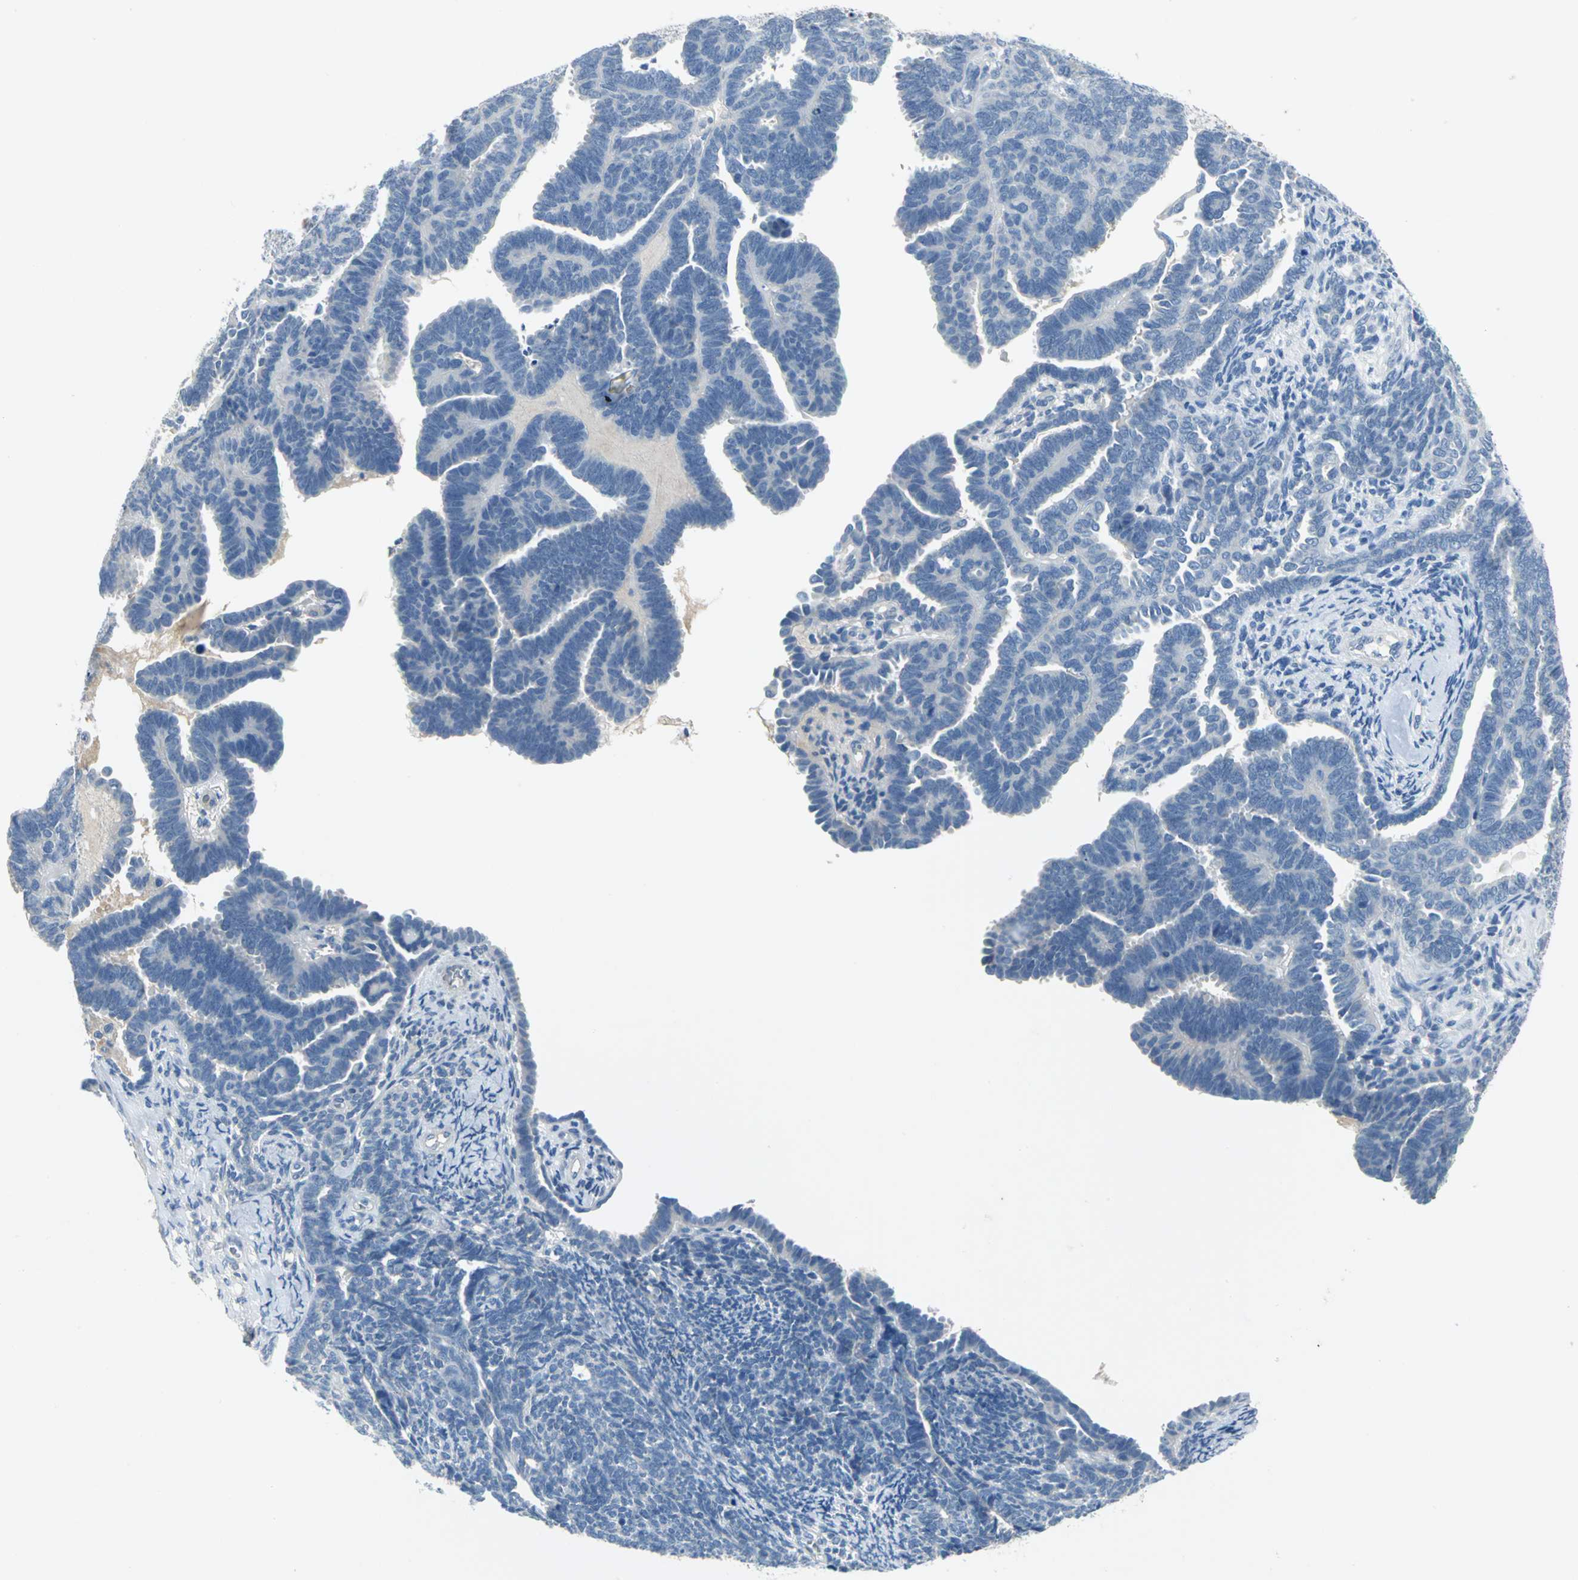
{"staining": {"intensity": "negative", "quantity": "none", "location": "none"}, "tissue": "endometrial cancer", "cell_type": "Tumor cells", "image_type": "cancer", "snomed": [{"axis": "morphology", "description": "Neoplasm, malignant, NOS"}, {"axis": "topography", "description": "Endometrium"}], "caption": "Immunohistochemical staining of endometrial cancer (malignant neoplasm) exhibits no significant positivity in tumor cells.", "gene": "PTGDS", "patient": {"sex": "female", "age": 74}}